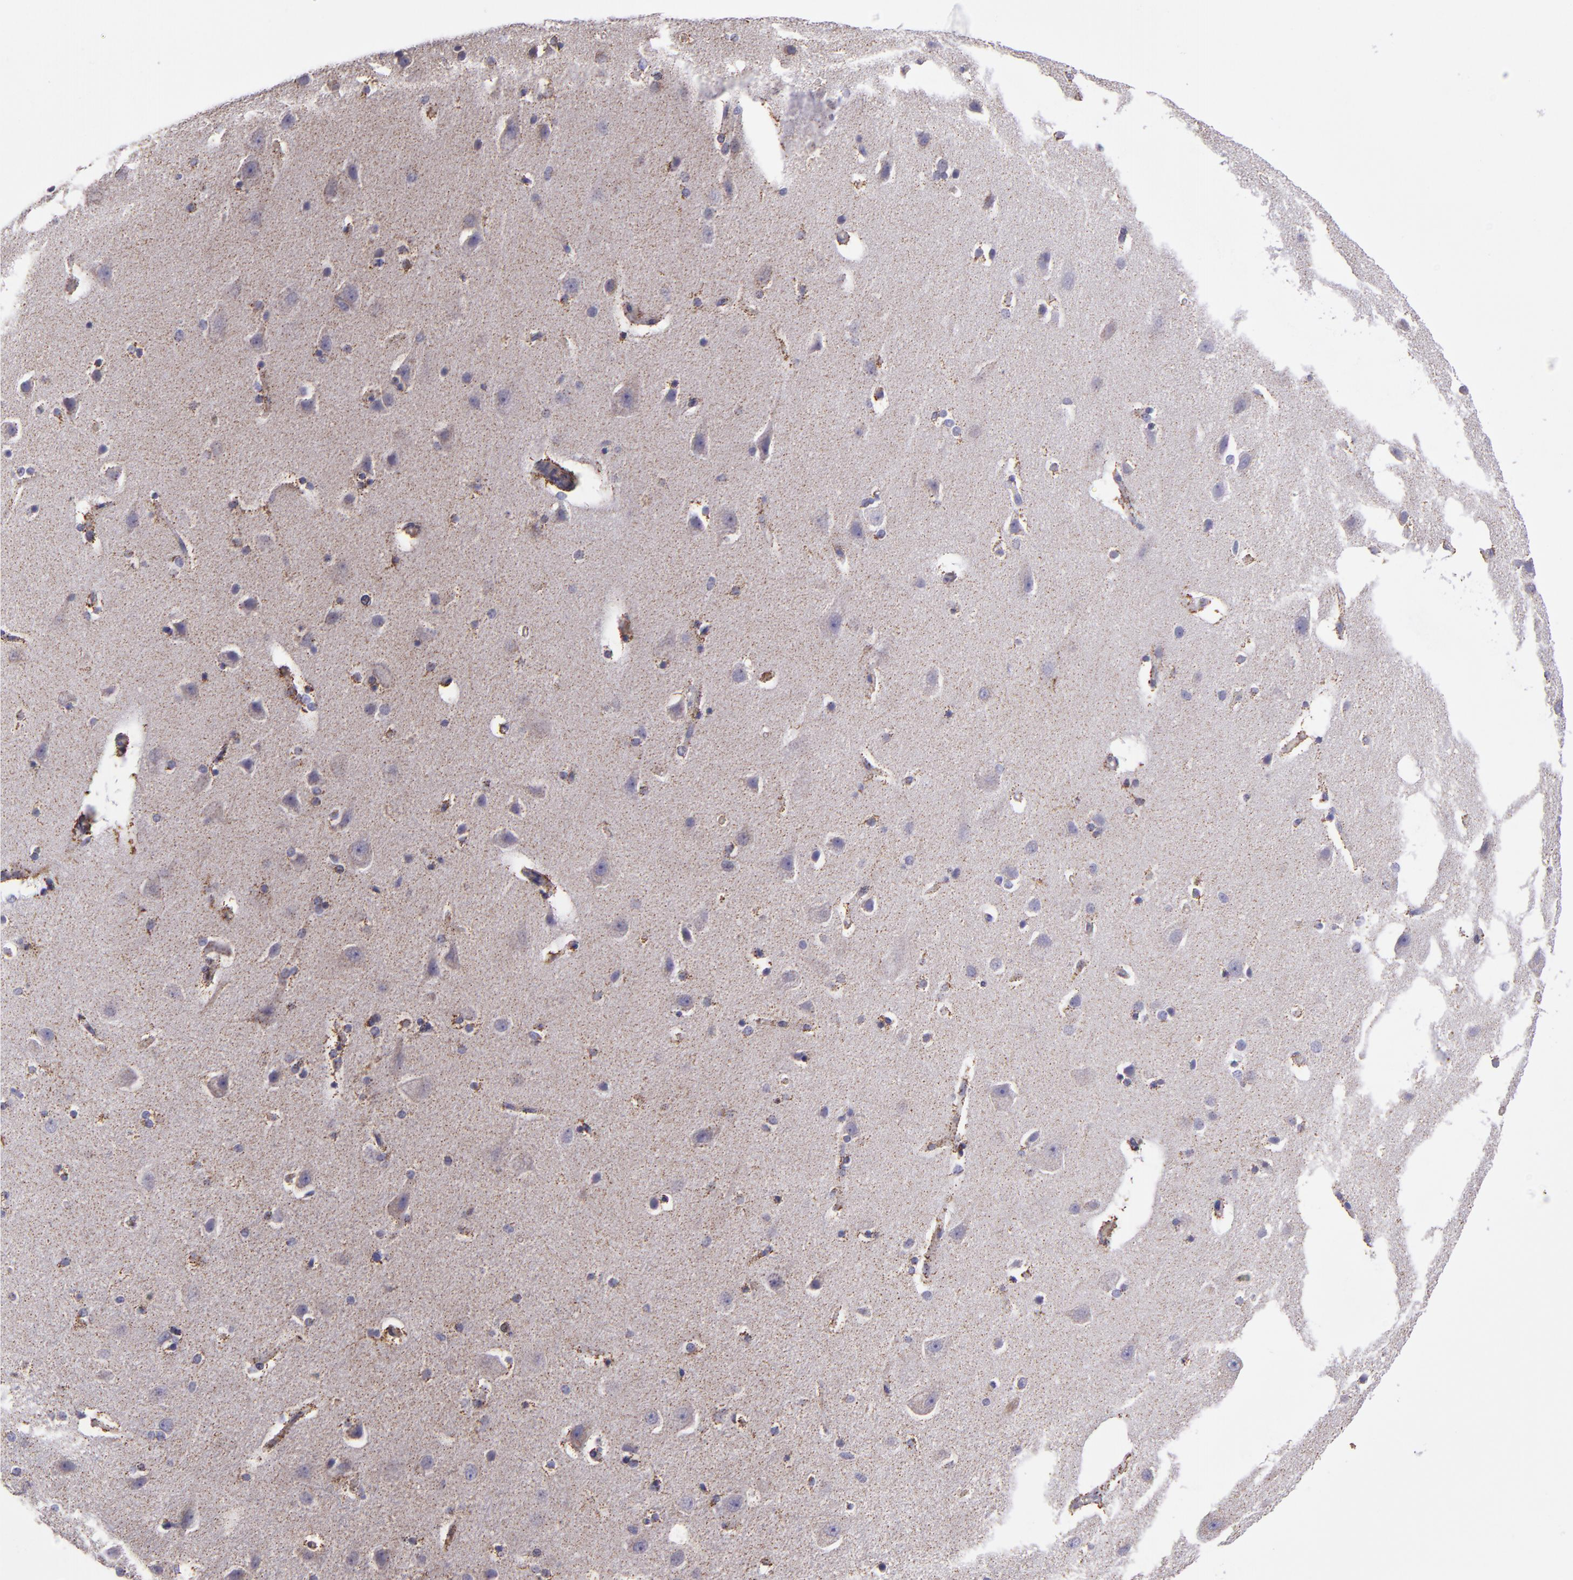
{"staining": {"intensity": "weak", "quantity": "25%-75%", "location": "cytoplasmic/membranous"}, "tissue": "caudate", "cell_type": "Glial cells", "image_type": "normal", "snomed": [{"axis": "morphology", "description": "Normal tissue, NOS"}, {"axis": "topography", "description": "Lateral ventricle wall"}], "caption": "Brown immunohistochemical staining in benign caudate shows weak cytoplasmic/membranous expression in approximately 25%-75% of glial cells. (Stains: DAB (3,3'-diaminobenzidine) in brown, nuclei in blue, Microscopy: brightfield microscopy at high magnification).", "gene": "HSPD1", "patient": {"sex": "female", "age": 54}}